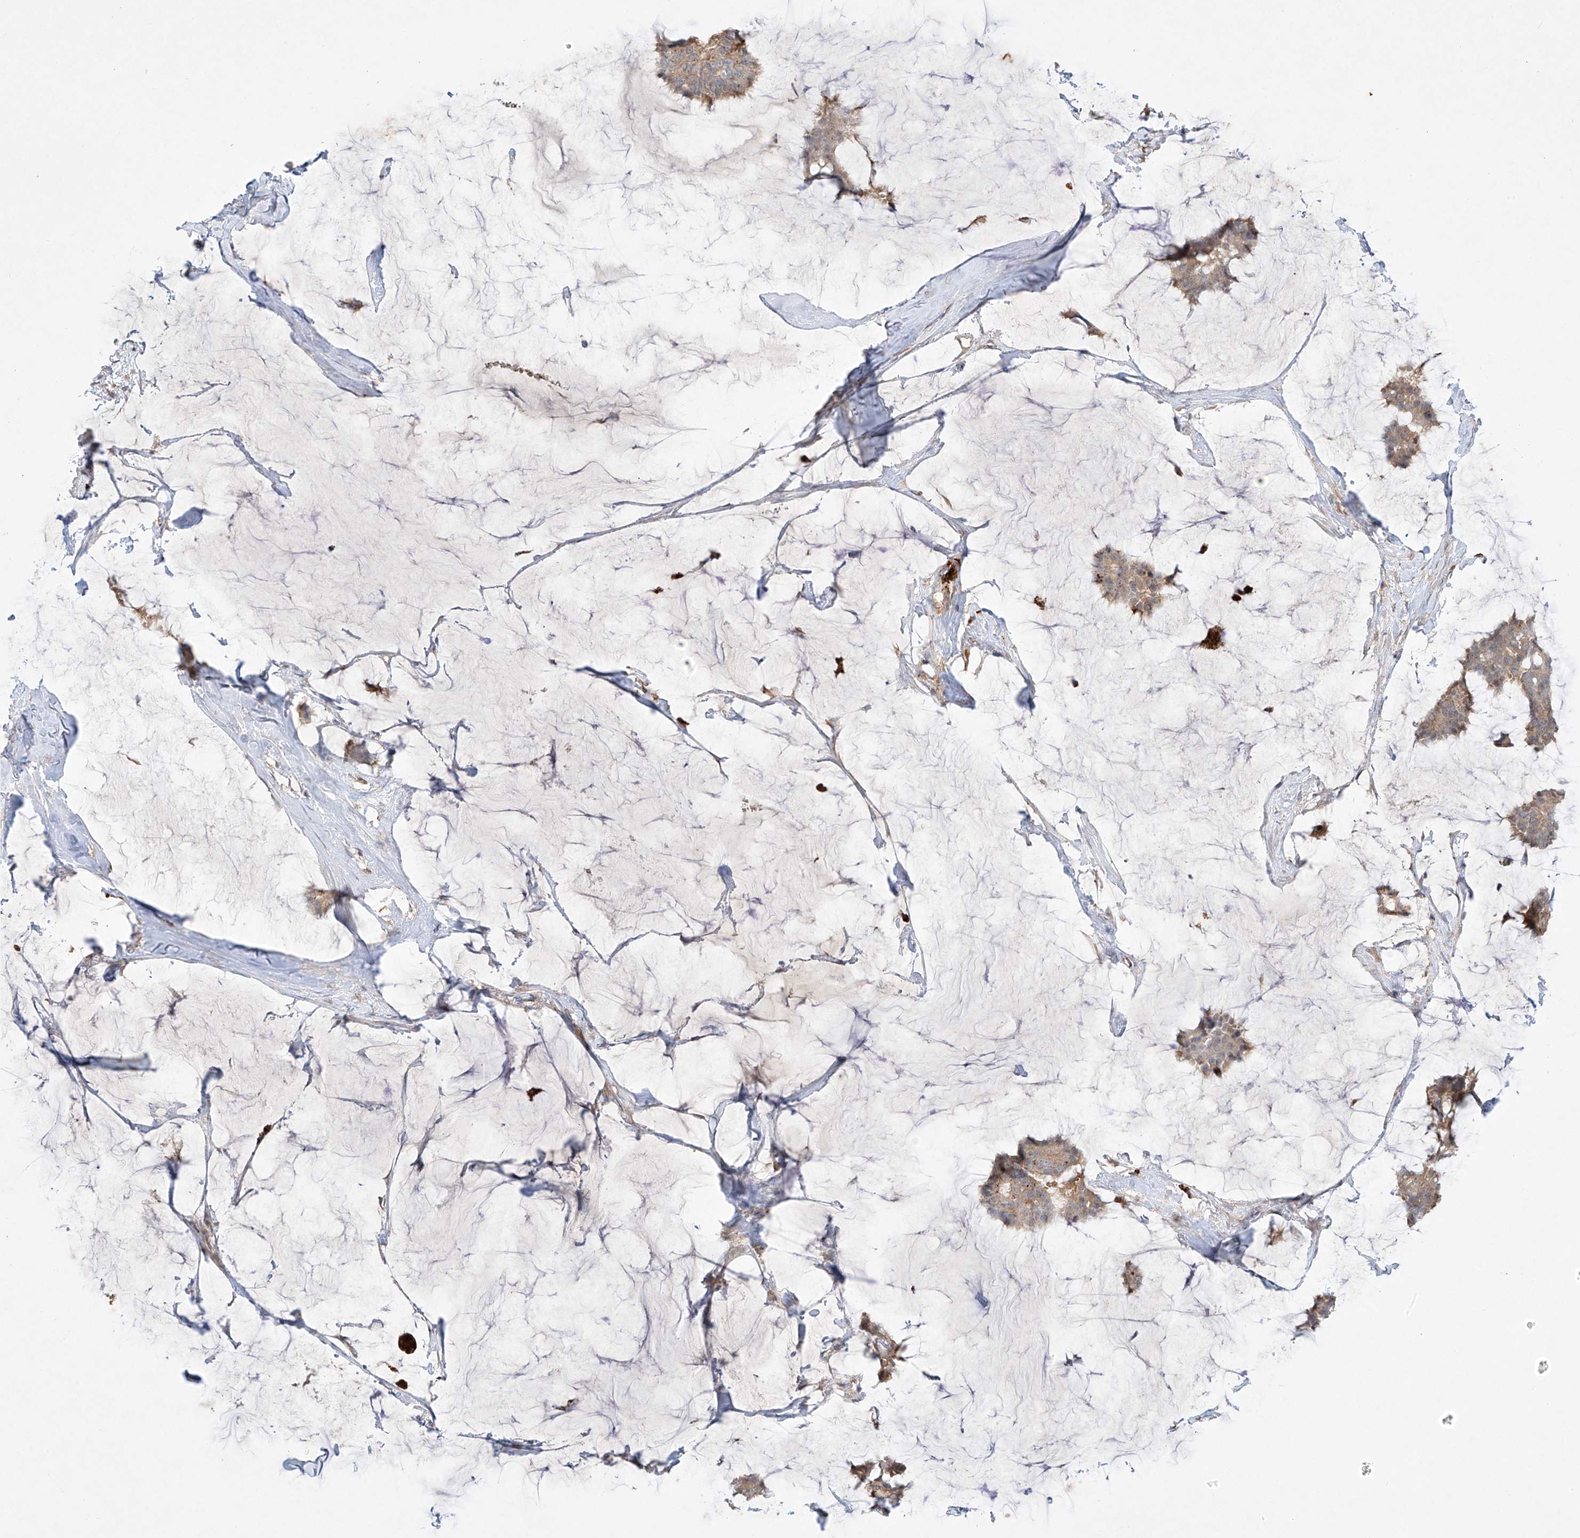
{"staining": {"intensity": "weak", "quantity": "25%-75%", "location": "cytoplasmic/membranous"}, "tissue": "breast cancer", "cell_type": "Tumor cells", "image_type": "cancer", "snomed": [{"axis": "morphology", "description": "Duct carcinoma"}, {"axis": "topography", "description": "Breast"}], "caption": "Immunohistochemical staining of breast cancer shows low levels of weak cytoplasmic/membranous protein positivity in approximately 25%-75% of tumor cells.", "gene": "LDAH", "patient": {"sex": "female", "age": 93}}